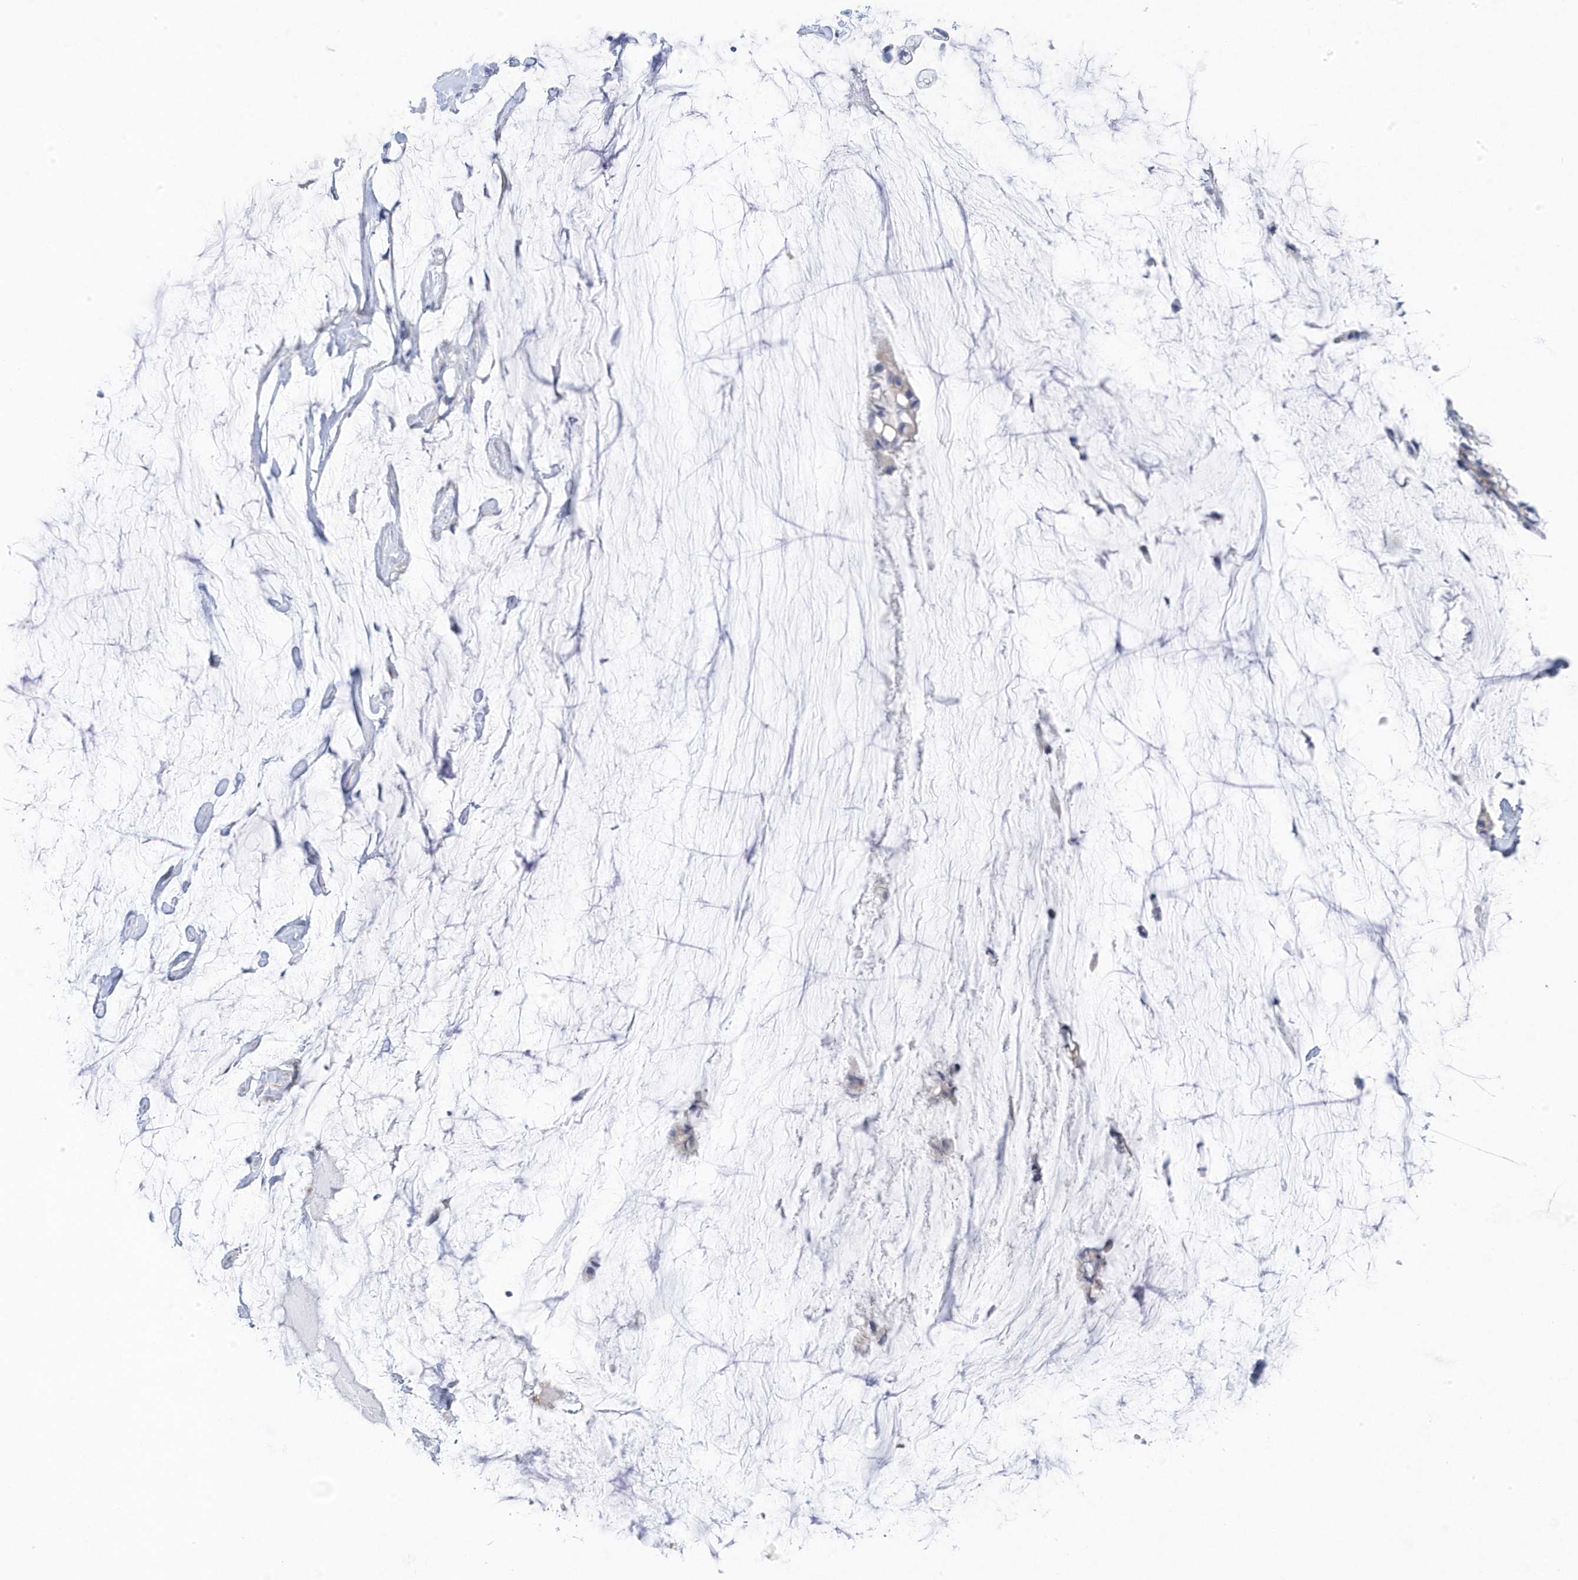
{"staining": {"intensity": "negative", "quantity": "none", "location": "none"}, "tissue": "ovarian cancer", "cell_type": "Tumor cells", "image_type": "cancer", "snomed": [{"axis": "morphology", "description": "Cystadenocarcinoma, mucinous, NOS"}, {"axis": "topography", "description": "Ovary"}], "caption": "The photomicrograph displays no significant staining in tumor cells of mucinous cystadenocarcinoma (ovarian). (Immunohistochemistry, brightfield microscopy, high magnification).", "gene": "ANAPC1", "patient": {"sex": "female", "age": 39}}